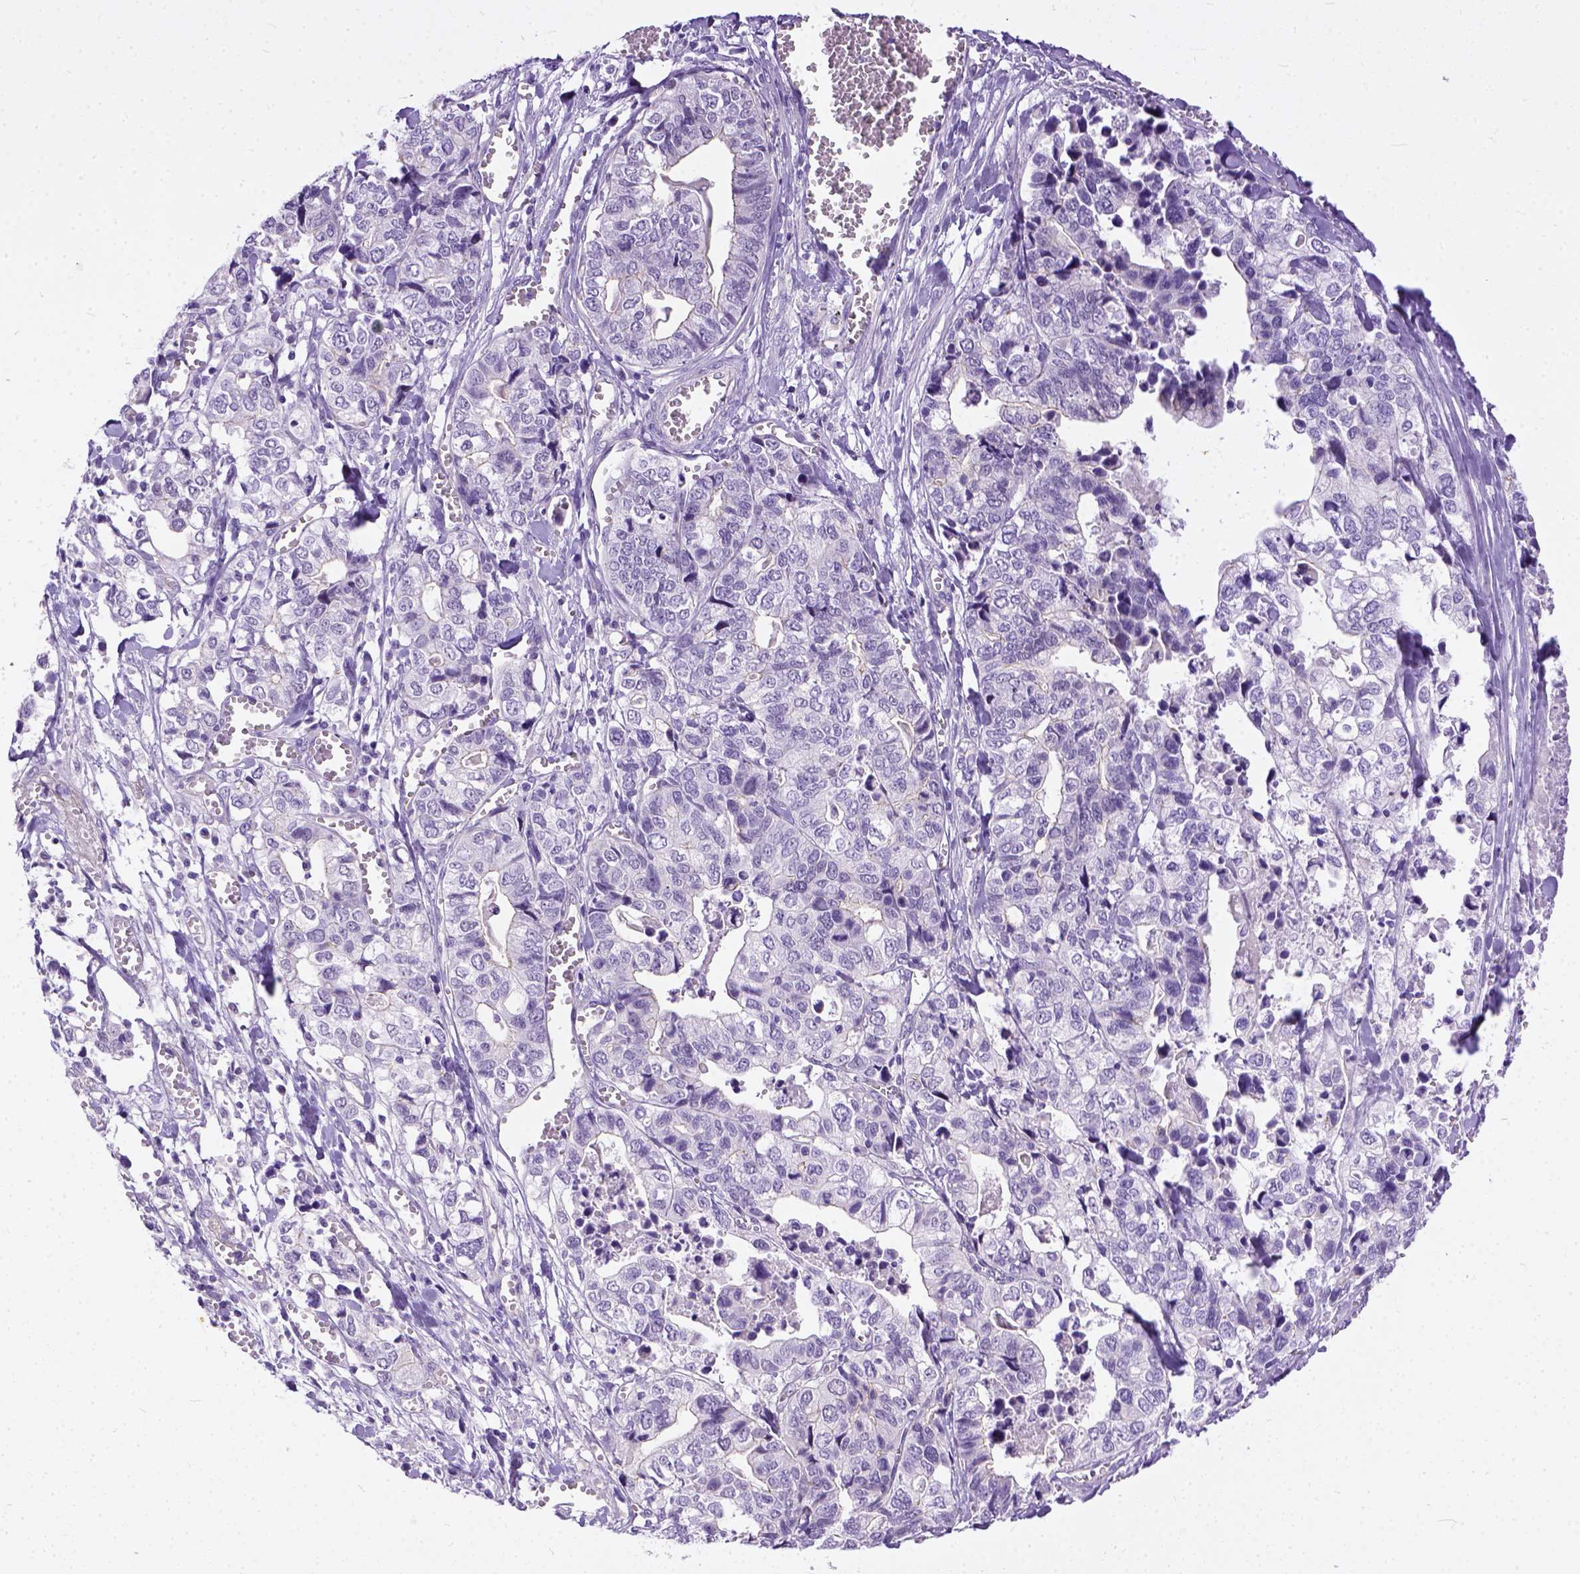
{"staining": {"intensity": "negative", "quantity": "none", "location": "none"}, "tissue": "stomach cancer", "cell_type": "Tumor cells", "image_type": "cancer", "snomed": [{"axis": "morphology", "description": "Adenocarcinoma, NOS"}, {"axis": "topography", "description": "Stomach, upper"}], "caption": "A histopathology image of human stomach cancer (adenocarcinoma) is negative for staining in tumor cells.", "gene": "ADGRF1", "patient": {"sex": "female", "age": 67}}